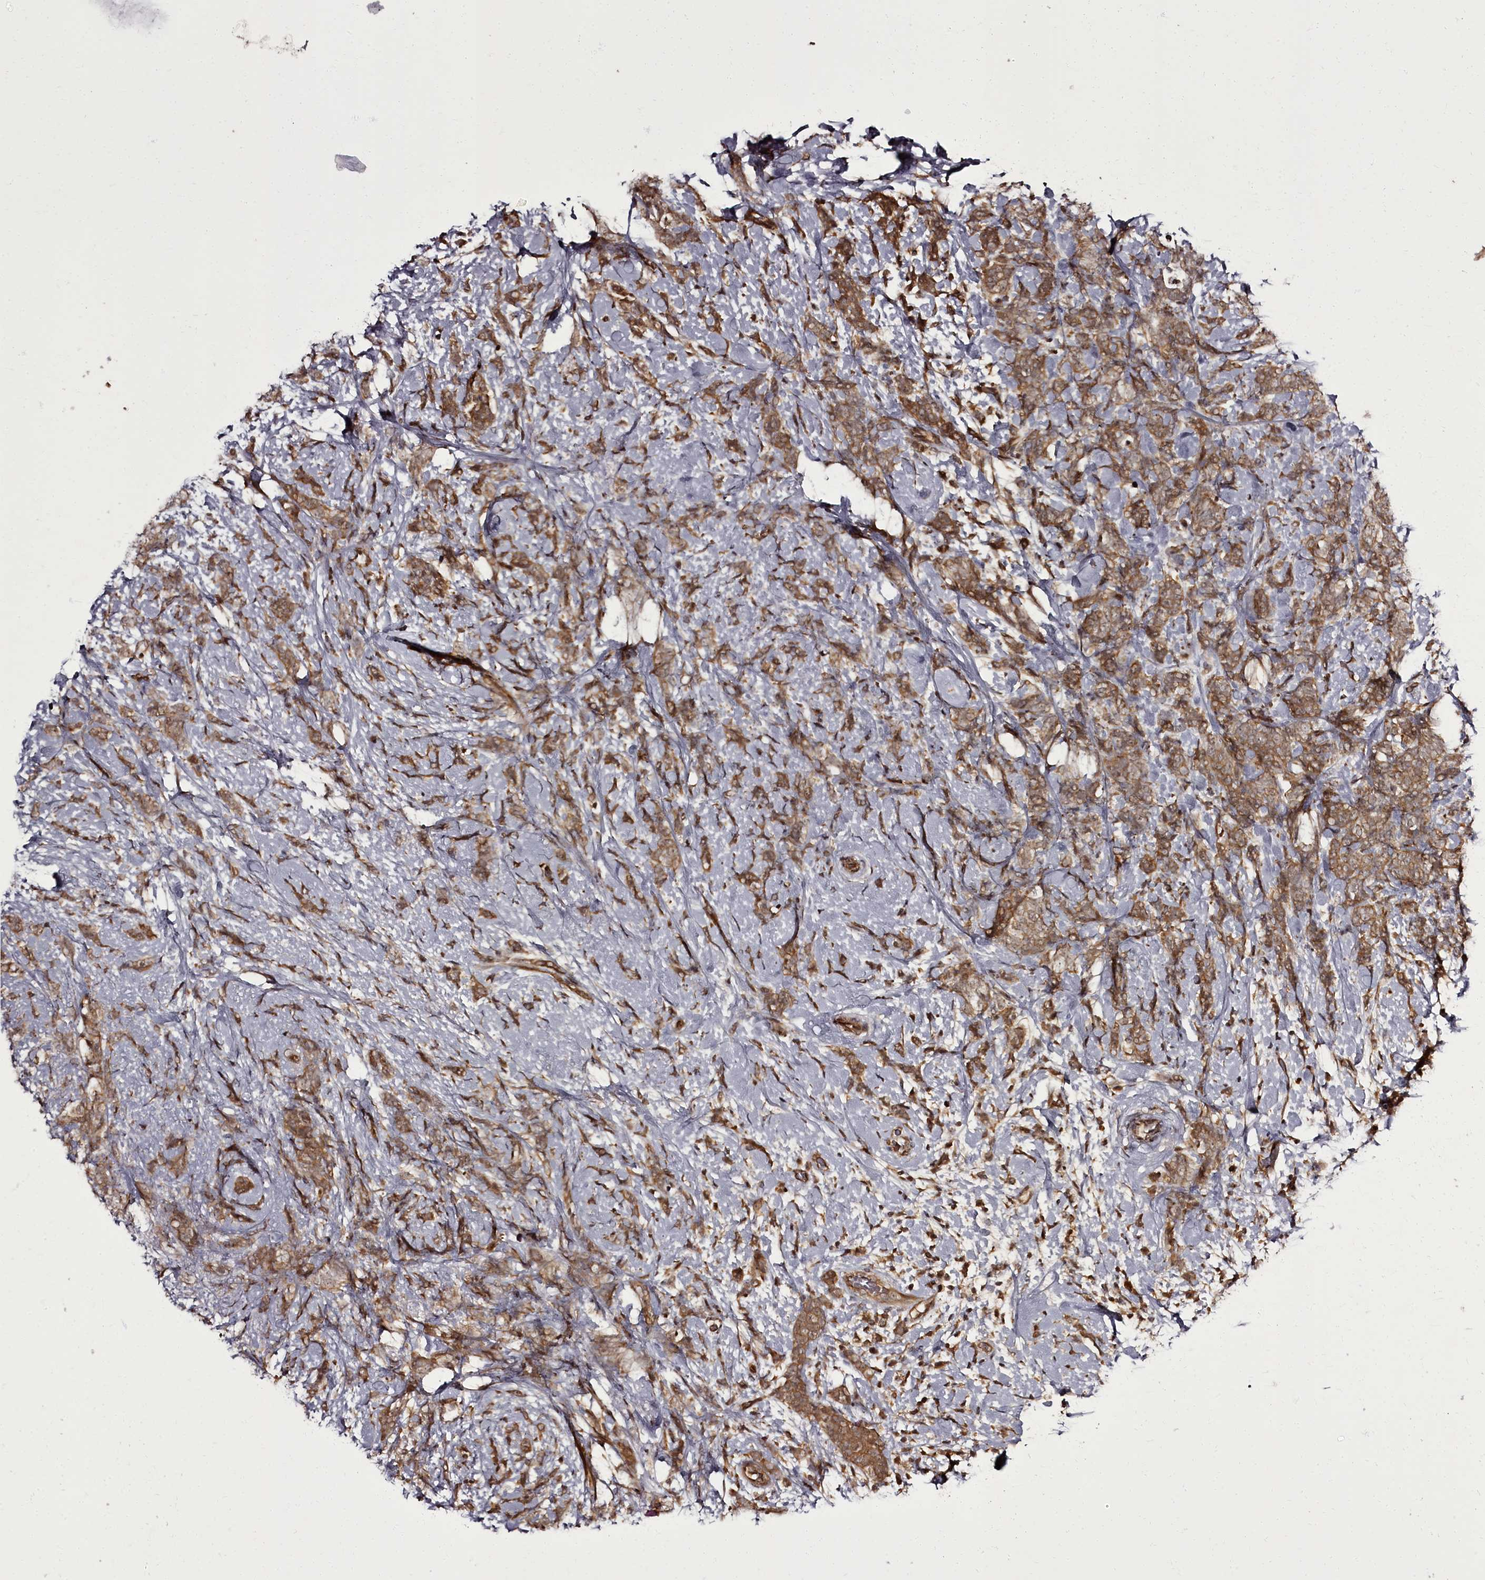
{"staining": {"intensity": "moderate", "quantity": ">75%", "location": "cytoplasmic/membranous"}, "tissue": "breast cancer", "cell_type": "Tumor cells", "image_type": "cancer", "snomed": [{"axis": "morphology", "description": "Lobular carcinoma"}, {"axis": "topography", "description": "Breast"}], "caption": "This micrograph exhibits immunohistochemistry (IHC) staining of human lobular carcinoma (breast), with medium moderate cytoplasmic/membranous staining in about >75% of tumor cells.", "gene": "PCBP2", "patient": {"sex": "female", "age": 58}}